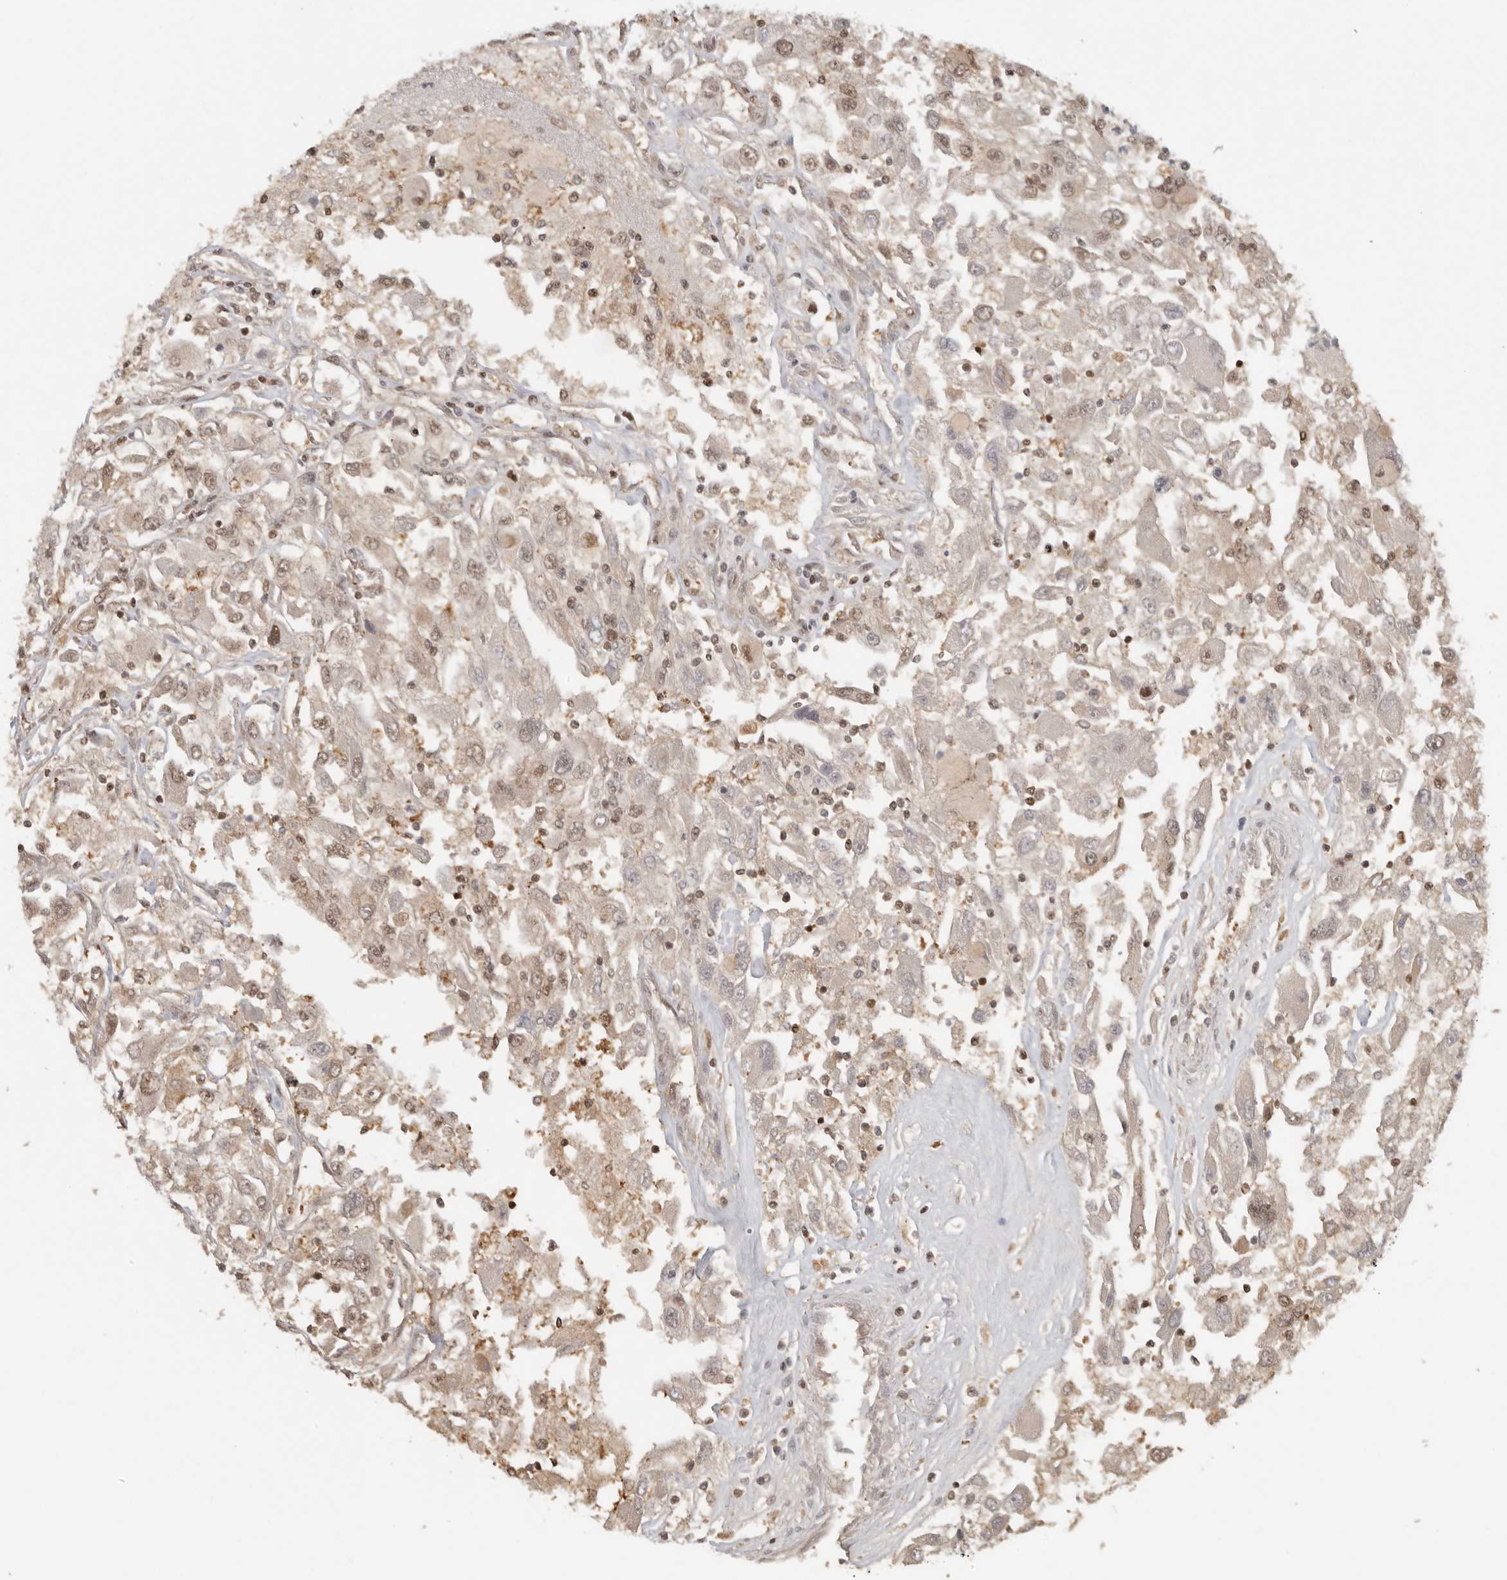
{"staining": {"intensity": "weak", "quantity": "25%-75%", "location": "cytoplasmic/membranous,nuclear"}, "tissue": "renal cancer", "cell_type": "Tumor cells", "image_type": "cancer", "snomed": [{"axis": "morphology", "description": "Adenocarcinoma, NOS"}, {"axis": "topography", "description": "Kidney"}], "caption": "This histopathology image demonstrates immunohistochemistry staining of renal cancer (adenocarcinoma), with low weak cytoplasmic/membranous and nuclear expression in about 25%-75% of tumor cells.", "gene": "PSMA5", "patient": {"sex": "female", "age": 52}}